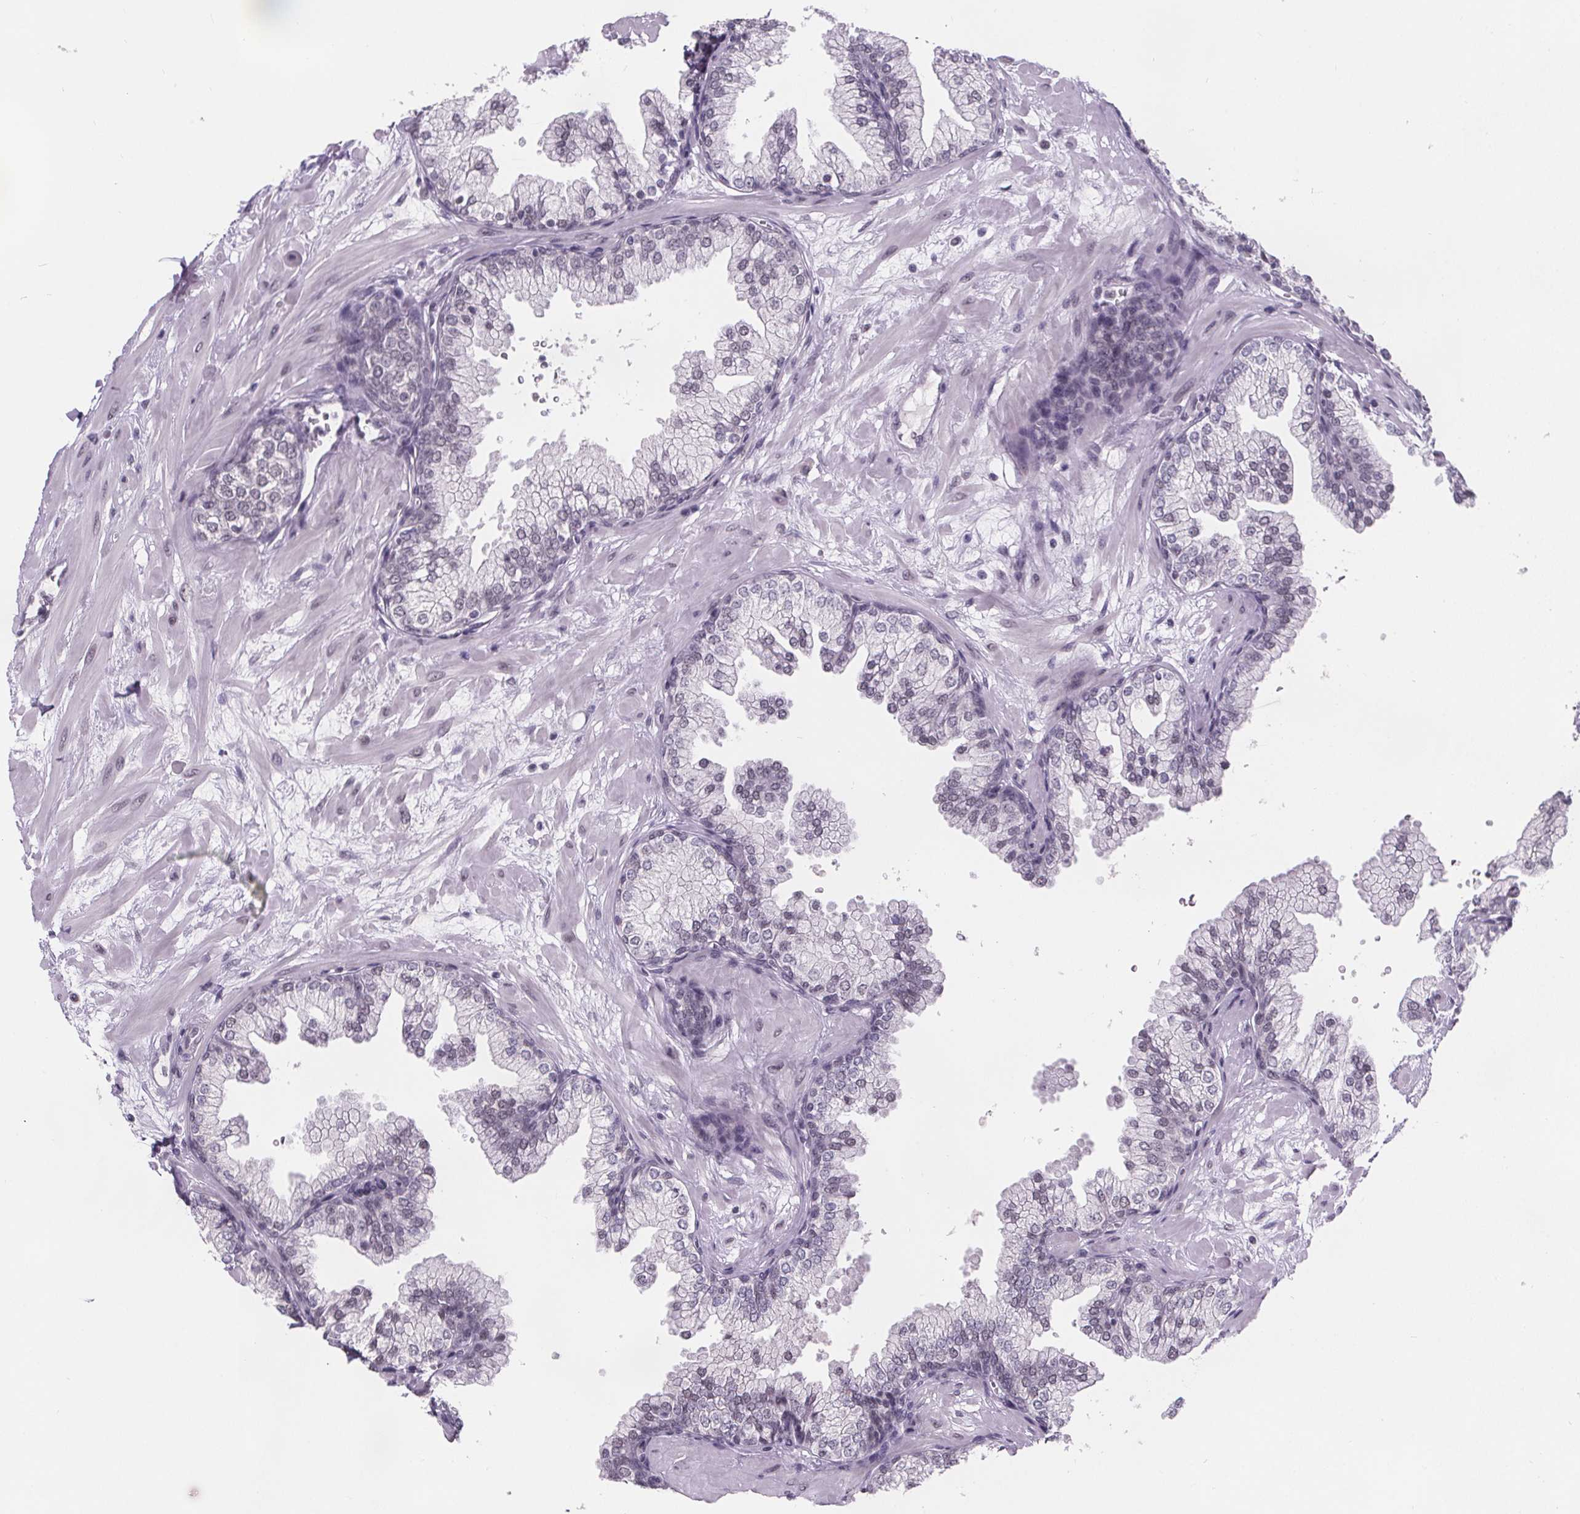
{"staining": {"intensity": "weak", "quantity": "<25%", "location": "nuclear"}, "tissue": "prostate", "cell_type": "Glandular cells", "image_type": "normal", "snomed": [{"axis": "morphology", "description": "Normal tissue, NOS"}, {"axis": "topography", "description": "Prostate"}, {"axis": "topography", "description": "Peripheral nerve tissue"}], "caption": "Immunohistochemistry (IHC) micrograph of benign prostate stained for a protein (brown), which shows no positivity in glandular cells.", "gene": "ZNF572", "patient": {"sex": "male", "age": 61}}